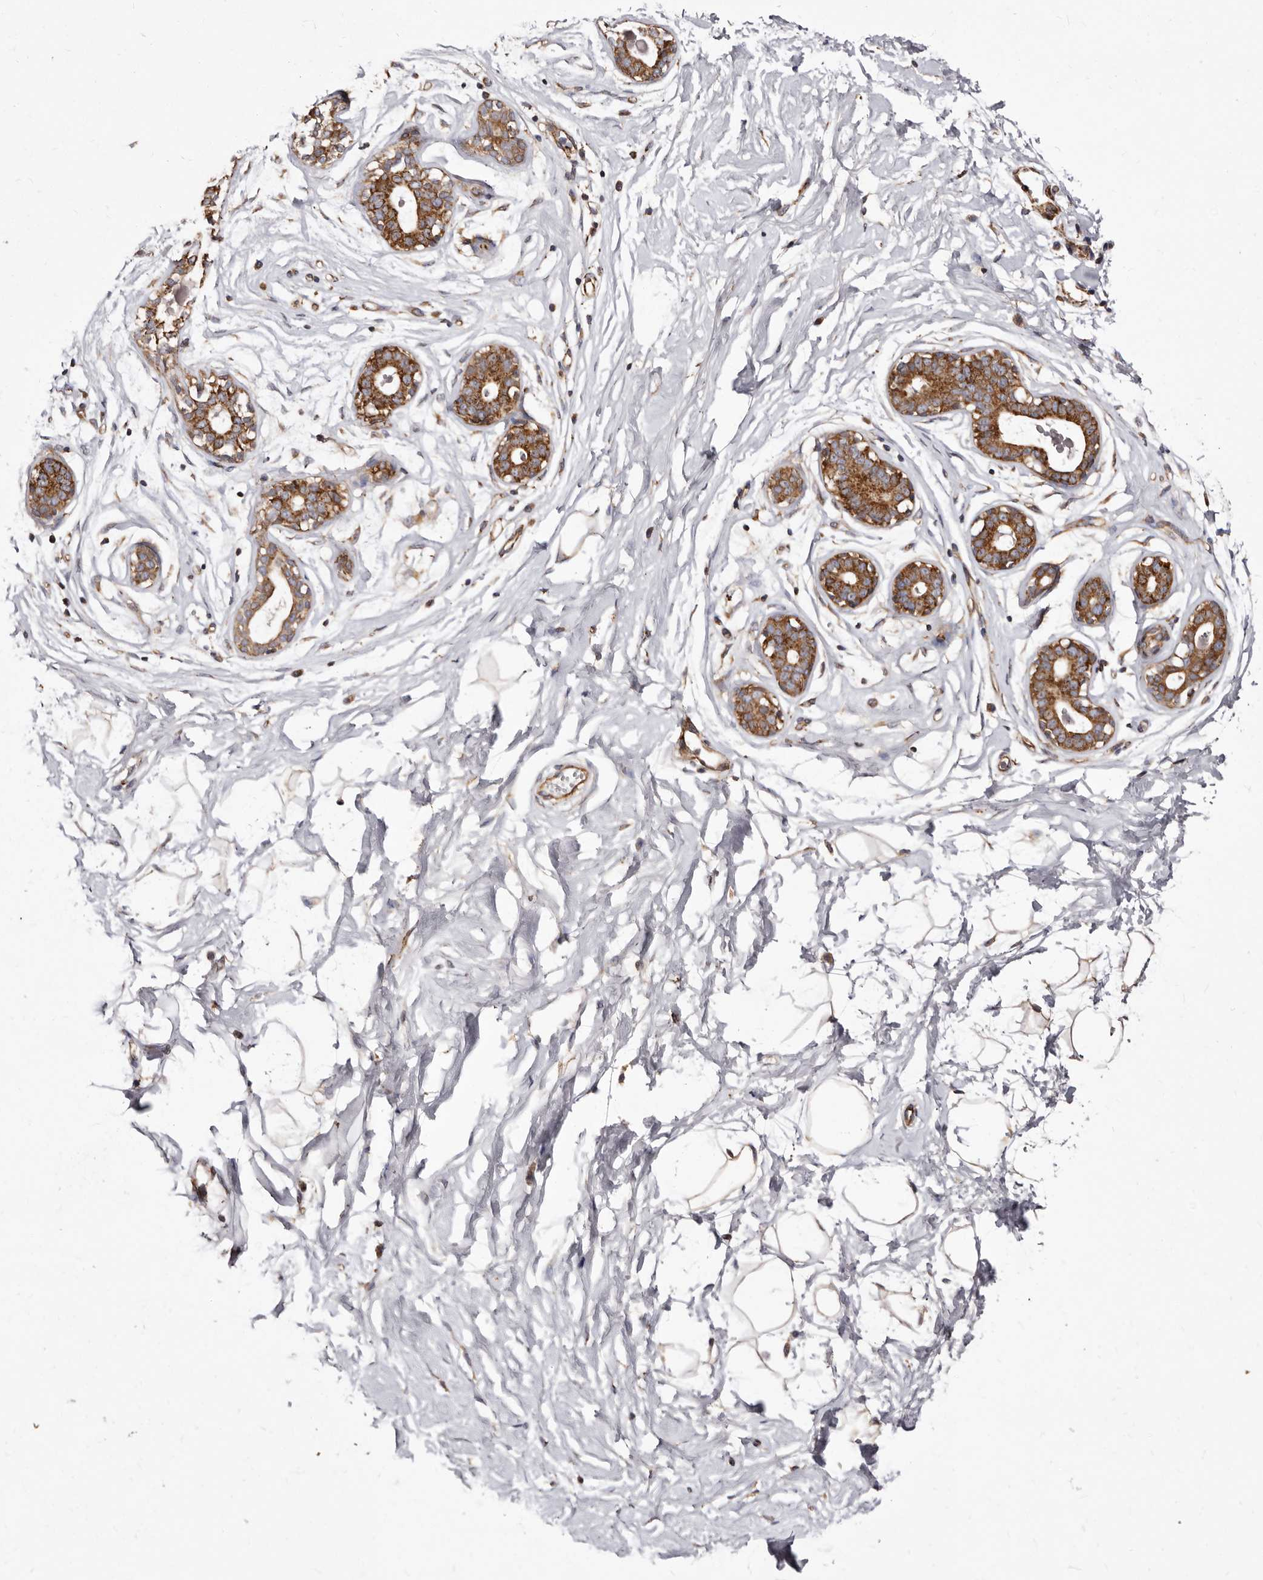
{"staining": {"intensity": "weak", "quantity": "25%-75%", "location": "cytoplasmic/membranous"}, "tissue": "breast", "cell_type": "Adipocytes", "image_type": "normal", "snomed": [{"axis": "morphology", "description": "Normal tissue, NOS"}, {"axis": "morphology", "description": "Adenoma, NOS"}, {"axis": "topography", "description": "Breast"}], "caption": "Immunohistochemistry of normal human breast displays low levels of weak cytoplasmic/membranous expression in about 25%-75% of adipocytes. (DAB (3,3'-diaminobenzidine) IHC with brightfield microscopy, high magnification).", "gene": "LUZP1", "patient": {"sex": "female", "age": 23}}